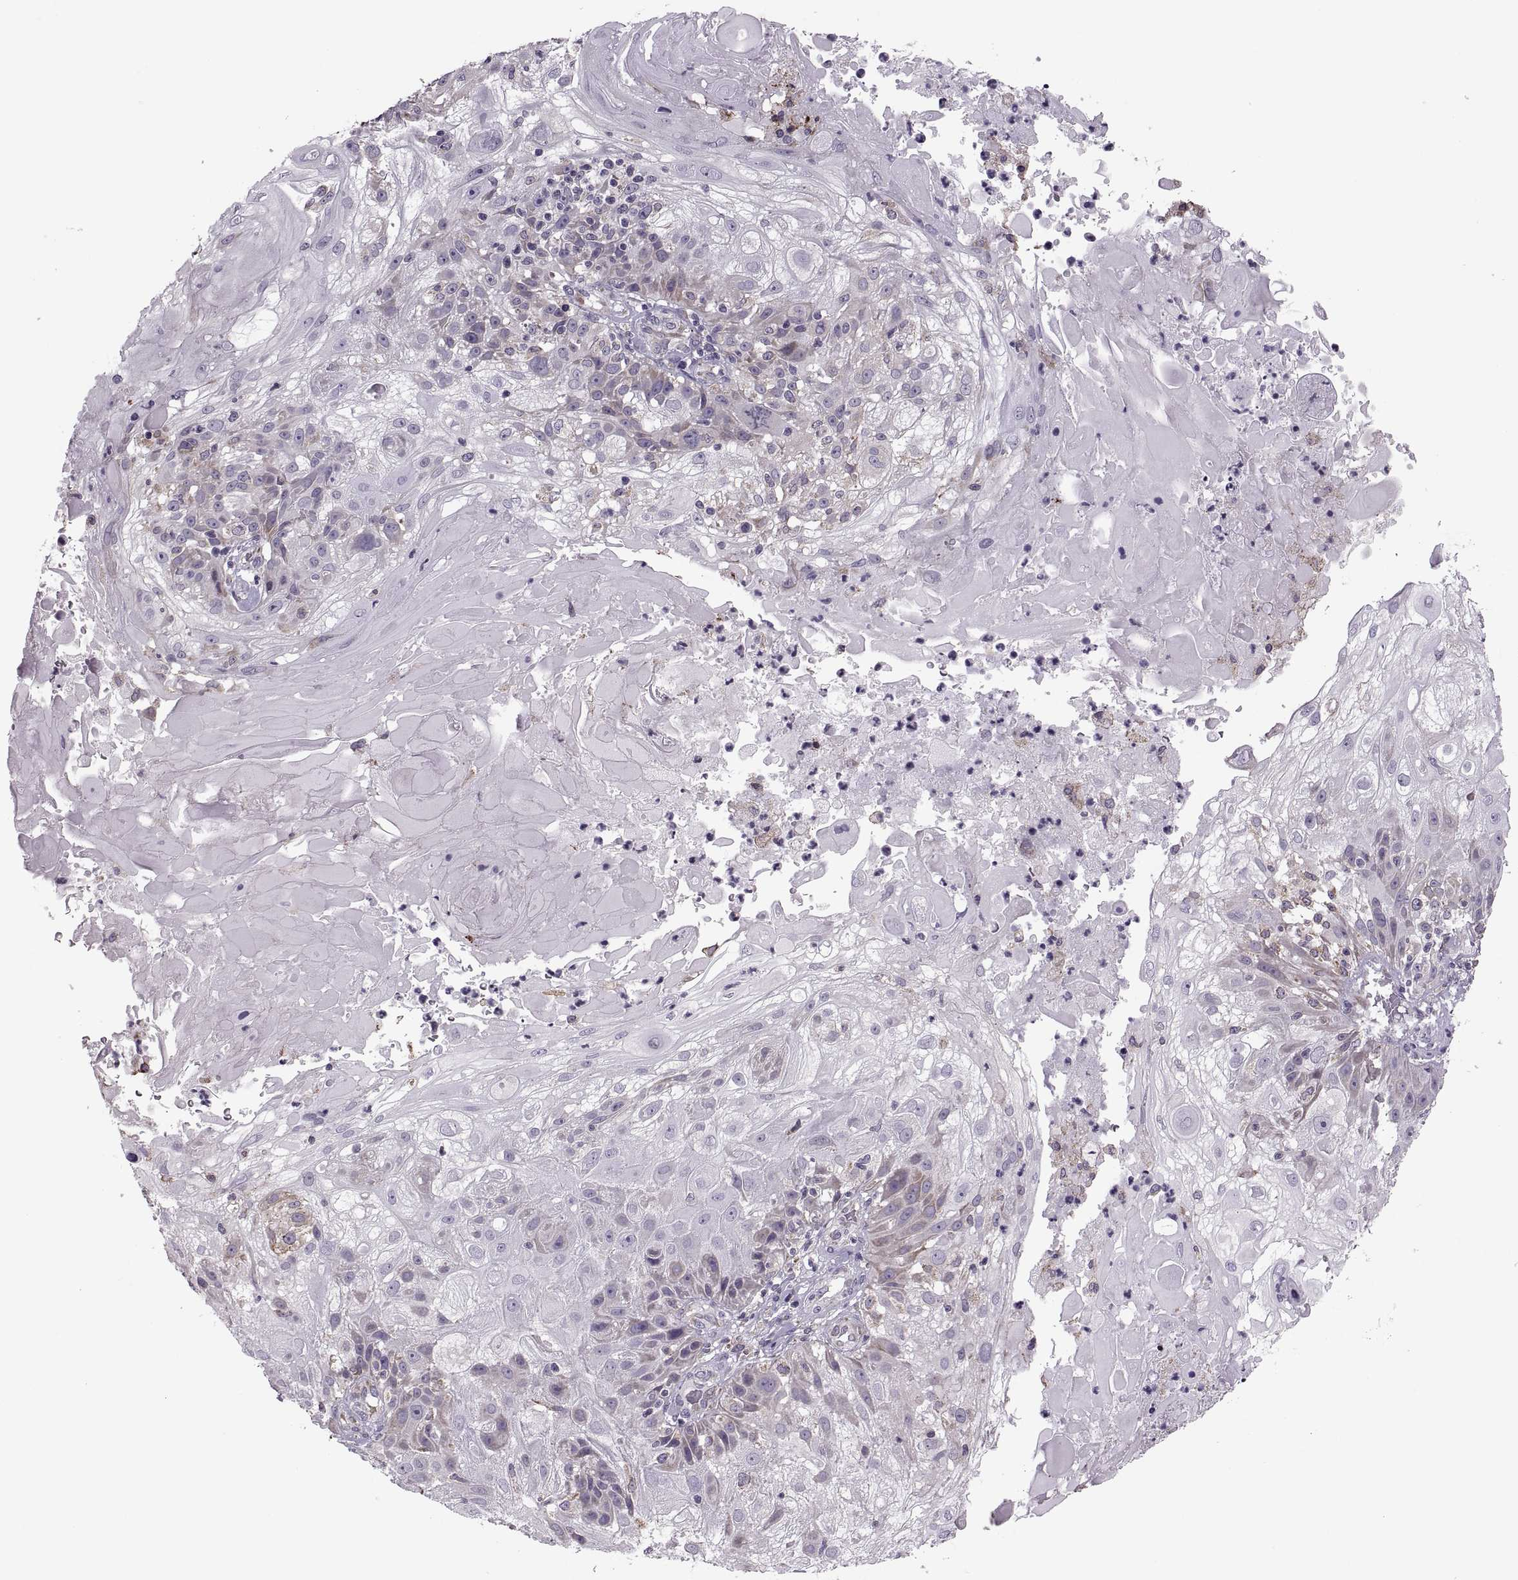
{"staining": {"intensity": "moderate", "quantity": "<25%", "location": "cytoplasmic/membranous"}, "tissue": "skin cancer", "cell_type": "Tumor cells", "image_type": "cancer", "snomed": [{"axis": "morphology", "description": "Normal tissue, NOS"}, {"axis": "morphology", "description": "Squamous cell carcinoma, NOS"}, {"axis": "topography", "description": "Skin"}], "caption": "Immunohistochemistry photomicrograph of neoplastic tissue: human squamous cell carcinoma (skin) stained using immunohistochemistry (IHC) demonstrates low levels of moderate protein expression localized specifically in the cytoplasmic/membranous of tumor cells, appearing as a cytoplasmic/membranous brown color.", "gene": "LETM2", "patient": {"sex": "female", "age": 83}}